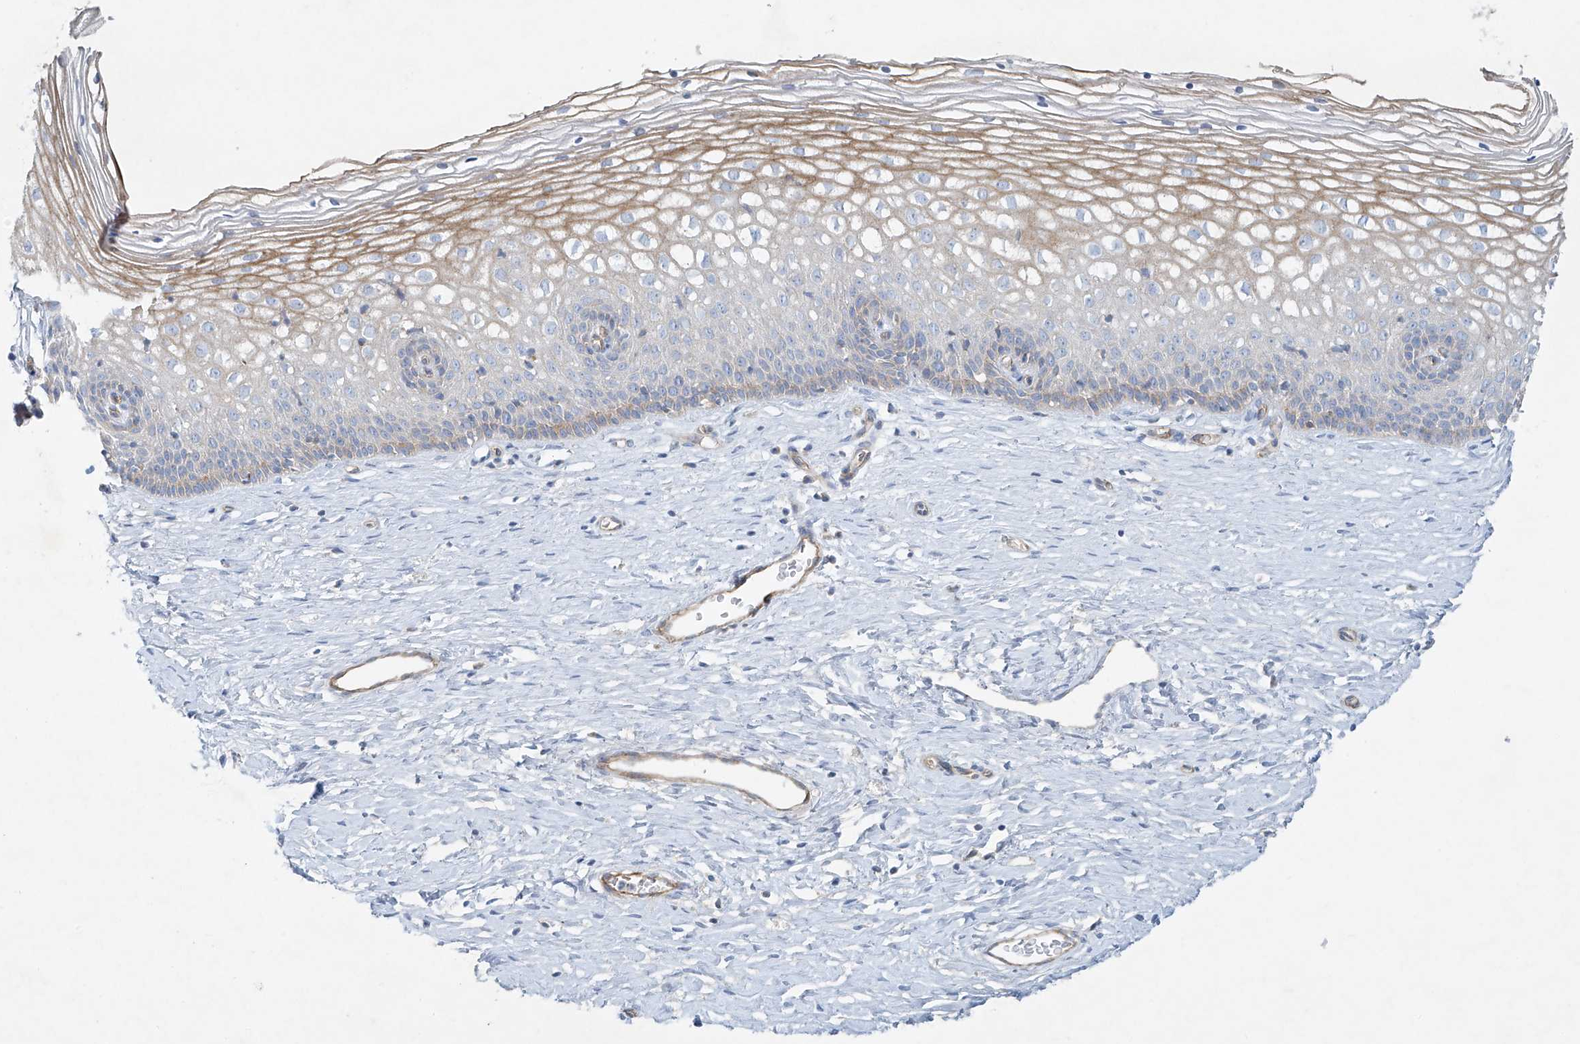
{"staining": {"intensity": "moderate", "quantity": "<25%", "location": "cytoplasmic/membranous"}, "tissue": "cervix", "cell_type": "Glandular cells", "image_type": "normal", "snomed": [{"axis": "morphology", "description": "Normal tissue, NOS"}, {"axis": "topography", "description": "Cervix"}], "caption": "A histopathology image of human cervix stained for a protein displays moderate cytoplasmic/membranous brown staining in glandular cells. The staining is performed using DAB brown chromogen to label protein expression. The nuclei are counter-stained blue using hematoxylin.", "gene": "VAMP5", "patient": {"sex": "female", "age": 33}}